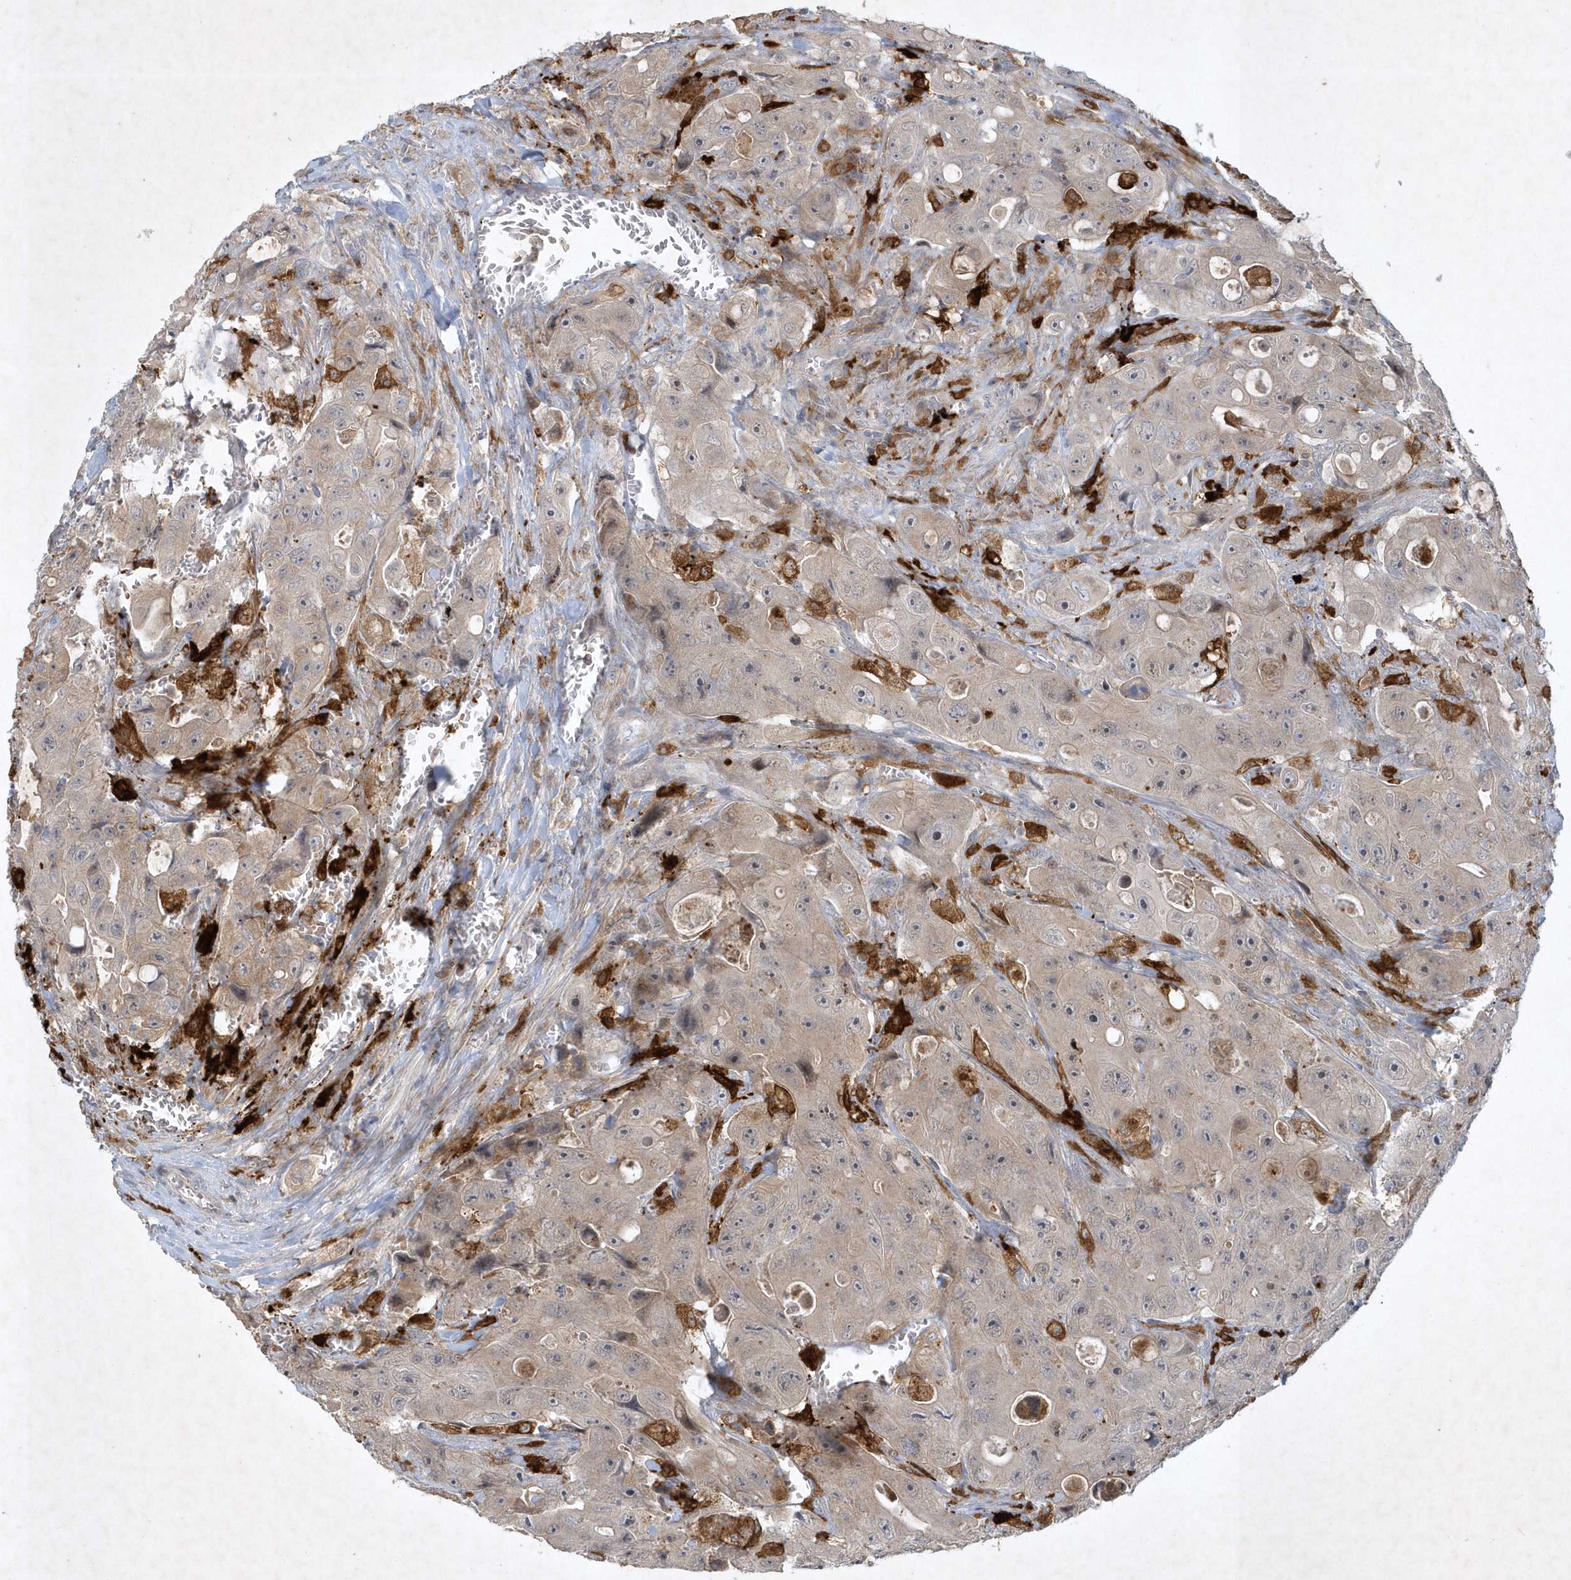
{"staining": {"intensity": "weak", "quantity": "<25%", "location": "cytoplasmic/membranous"}, "tissue": "colorectal cancer", "cell_type": "Tumor cells", "image_type": "cancer", "snomed": [{"axis": "morphology", "description": "Adenocarcinoma, NOS"}, {"axis": "topography", "description": "Colon"}], "caption": "Tumor cells show no significant positivity in colorectal cancer (adenocarcinoma).", "gene": "THG1L", "patient": {"sex": "female", "age": 46}}